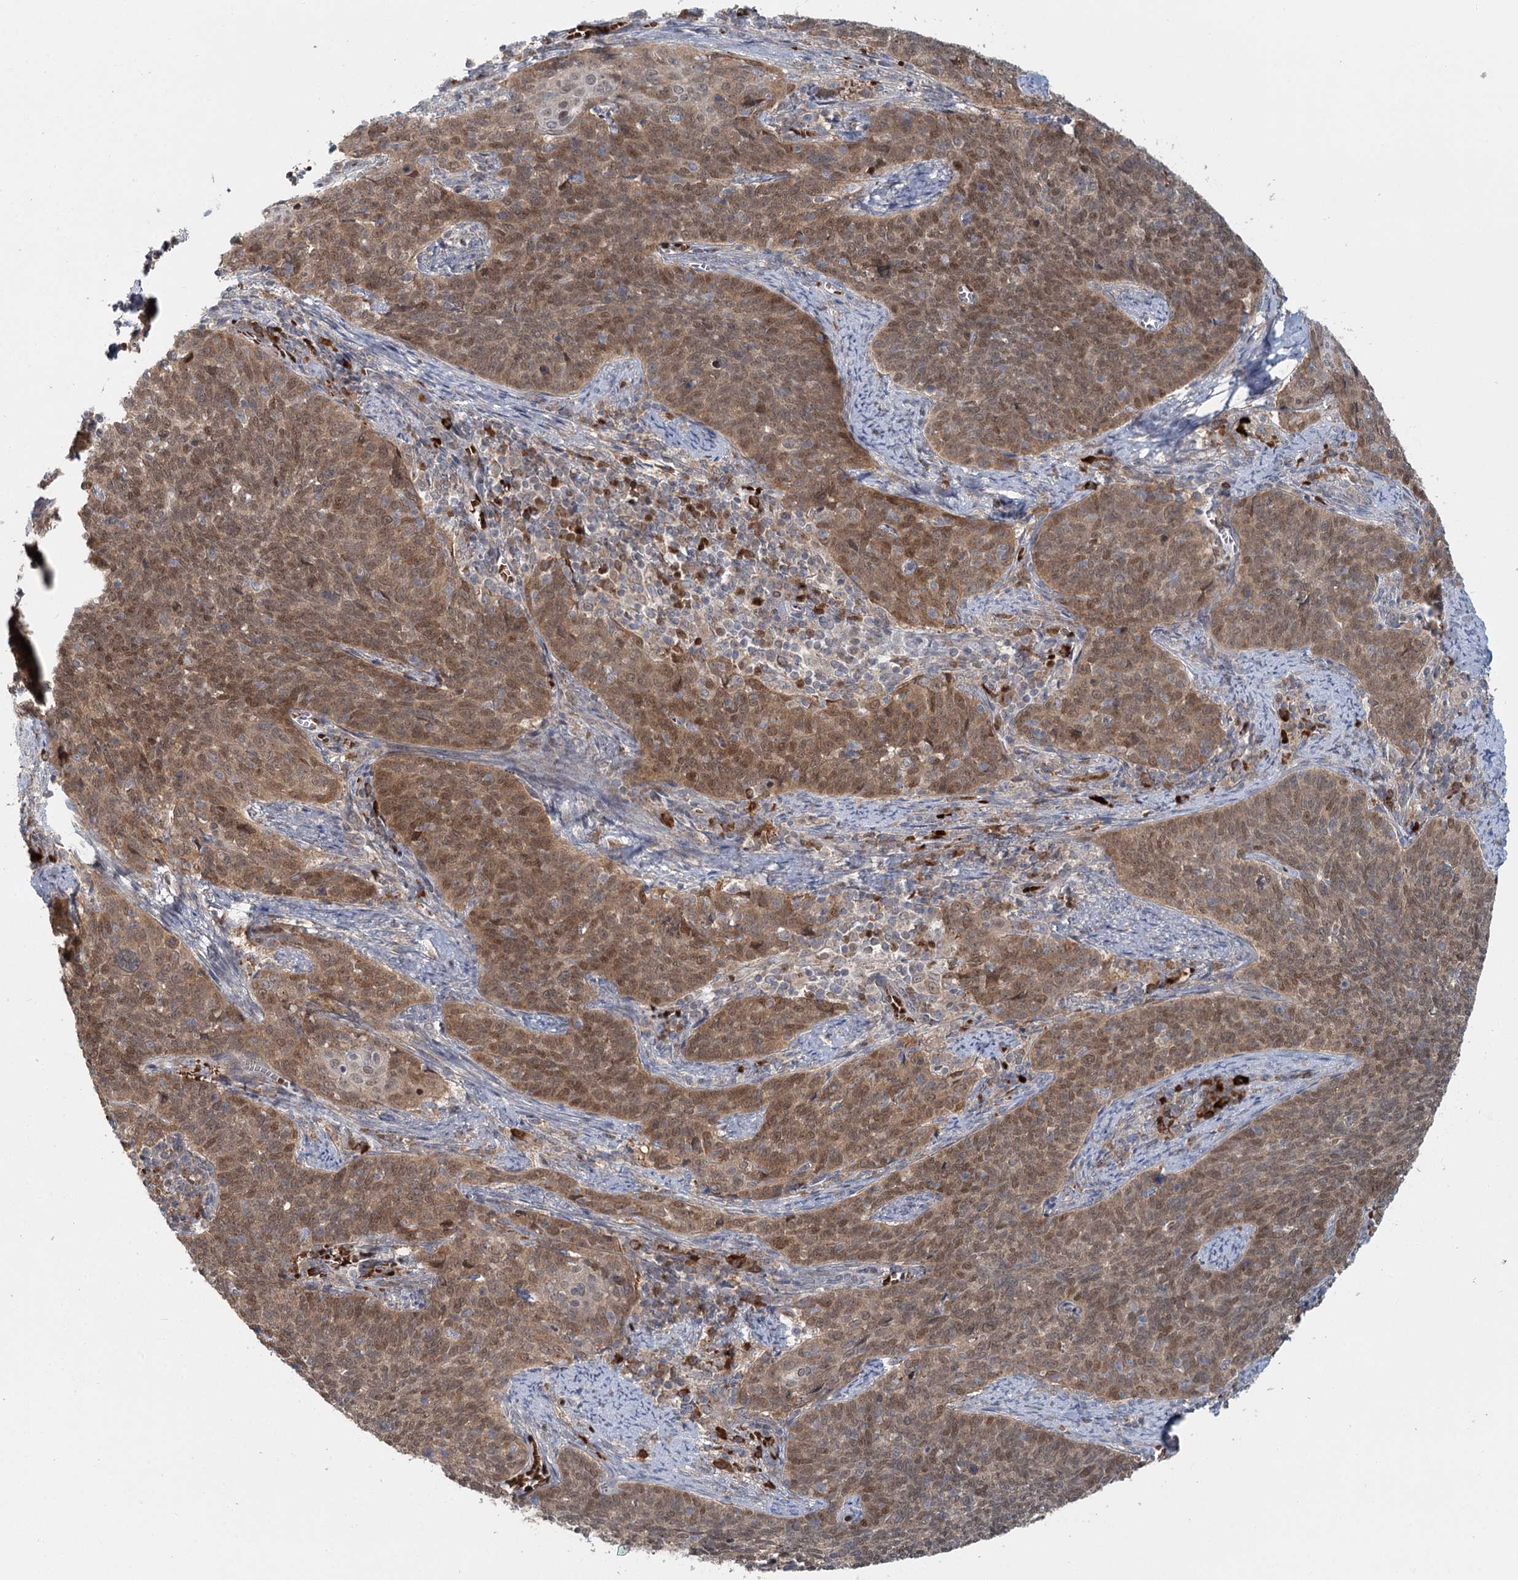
{"staining": {"intensity": "moderate", "quantity": ">75%", "location": "cytoplasmic/membranous,nuclear"}, "tissue": "cervical cancer", "cell_type": "Tumor cells", "image_type": "cancer", "snomed": [{"axis": "morphology", "description": "Squamous cell carcinoma, NOS"}, {"axis": "topography", "description": "Cervix"}], "caption": "About >75% of tumor cells in cervical cancer (squamous cell carcinoma) show moderate cytoplasmic/membranous and nuclear protein staining as visualized by brown immunohistochemical staining.", "gene": "ADK", "patient": {"sex": "female", "age": 39}}